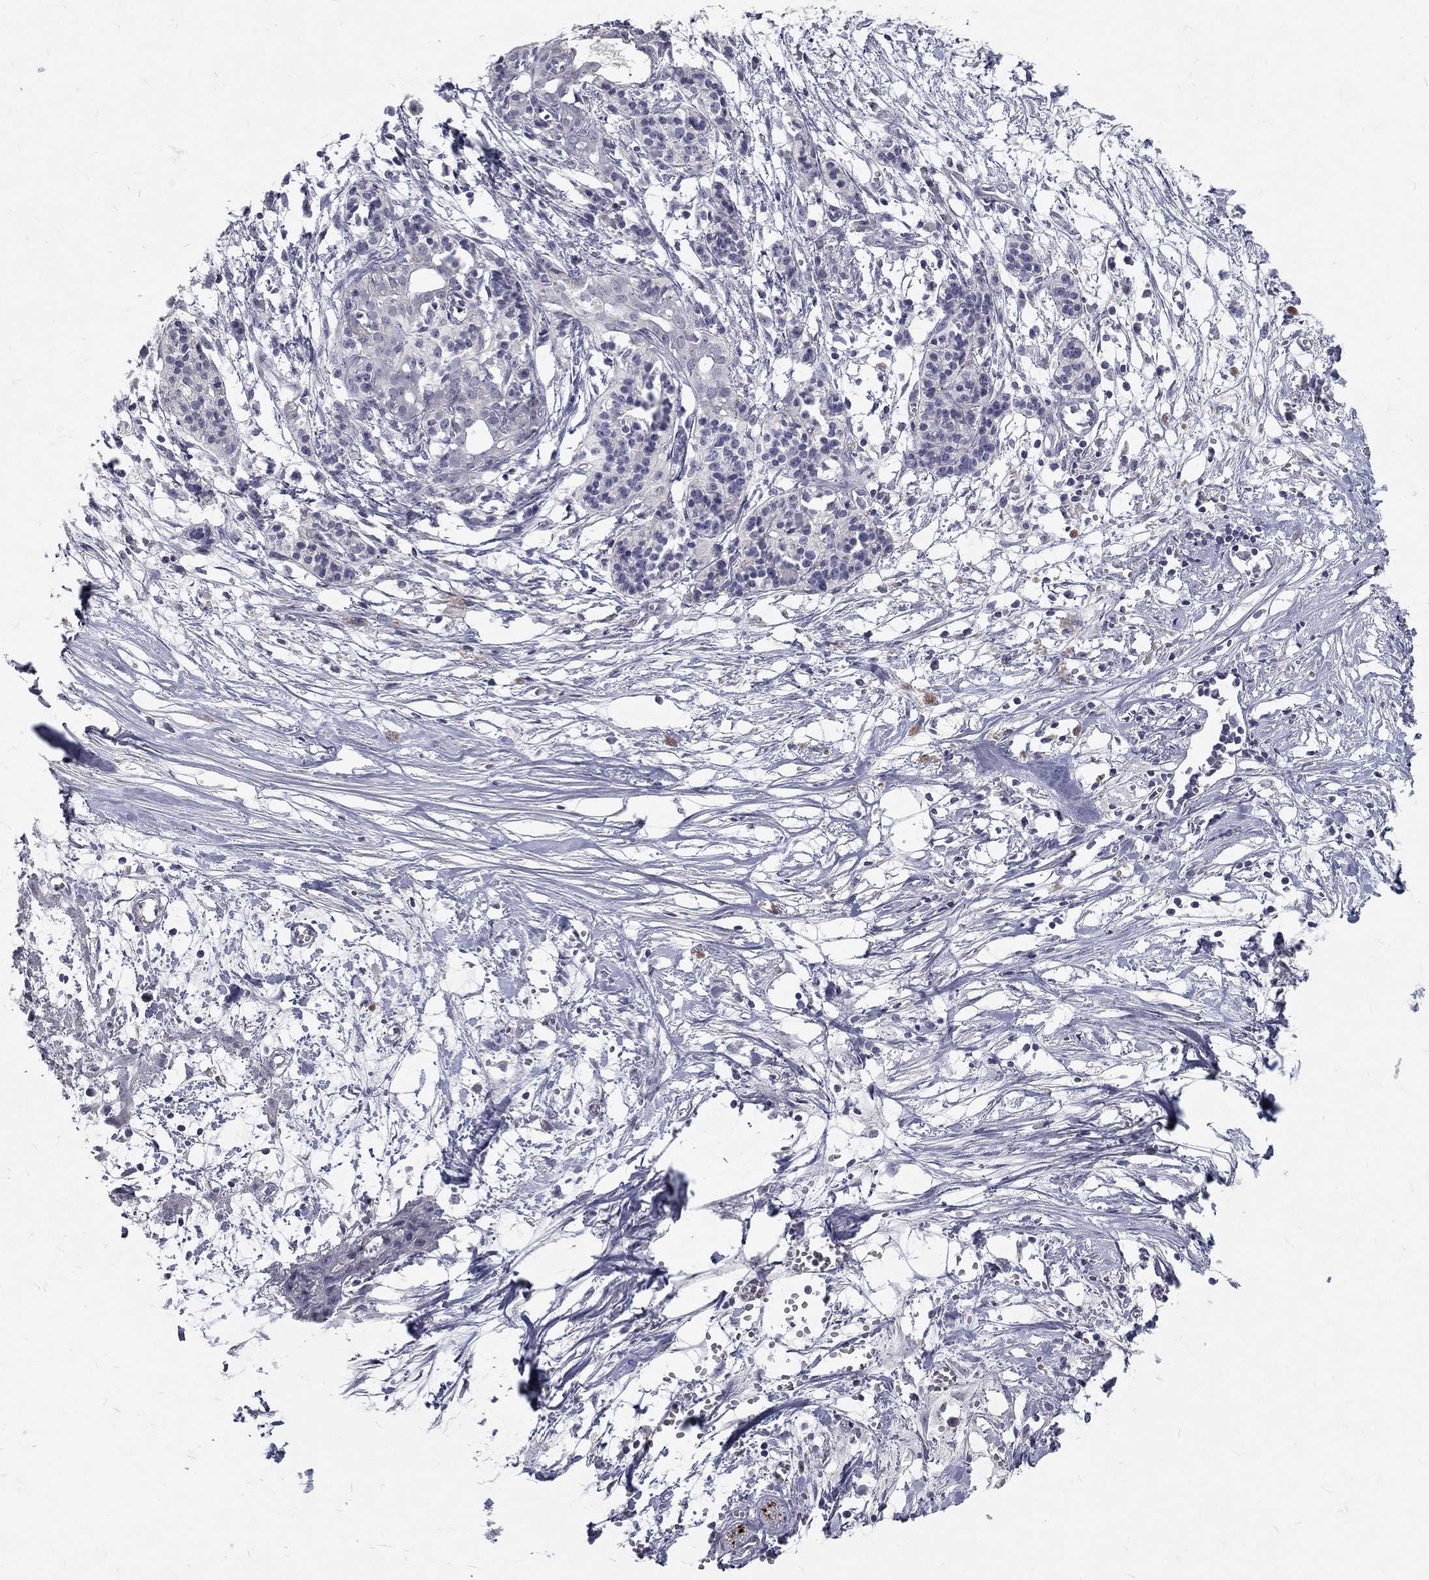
{"staining": {"intensity": "negative", "quantity": "none", "location": "none"}, "tissue": "pancreatic cancer", "cell_type": "Tumor cells", "image_type": "cancer", "snomed": [{"axis": "morphology", "description": "Normal tissue, NOS"}, {"axis": "morphology", "description": "Adenocarcinoma, NOS"}, {"axis": "topography", "description": "Pancreas"}], "caption": "Immunohistochemical staining of pancreatic cancer exhibits no significant expression in tumor cells.", "gene": "NOS1", "patient": {"sex": "female", "age": 58}}